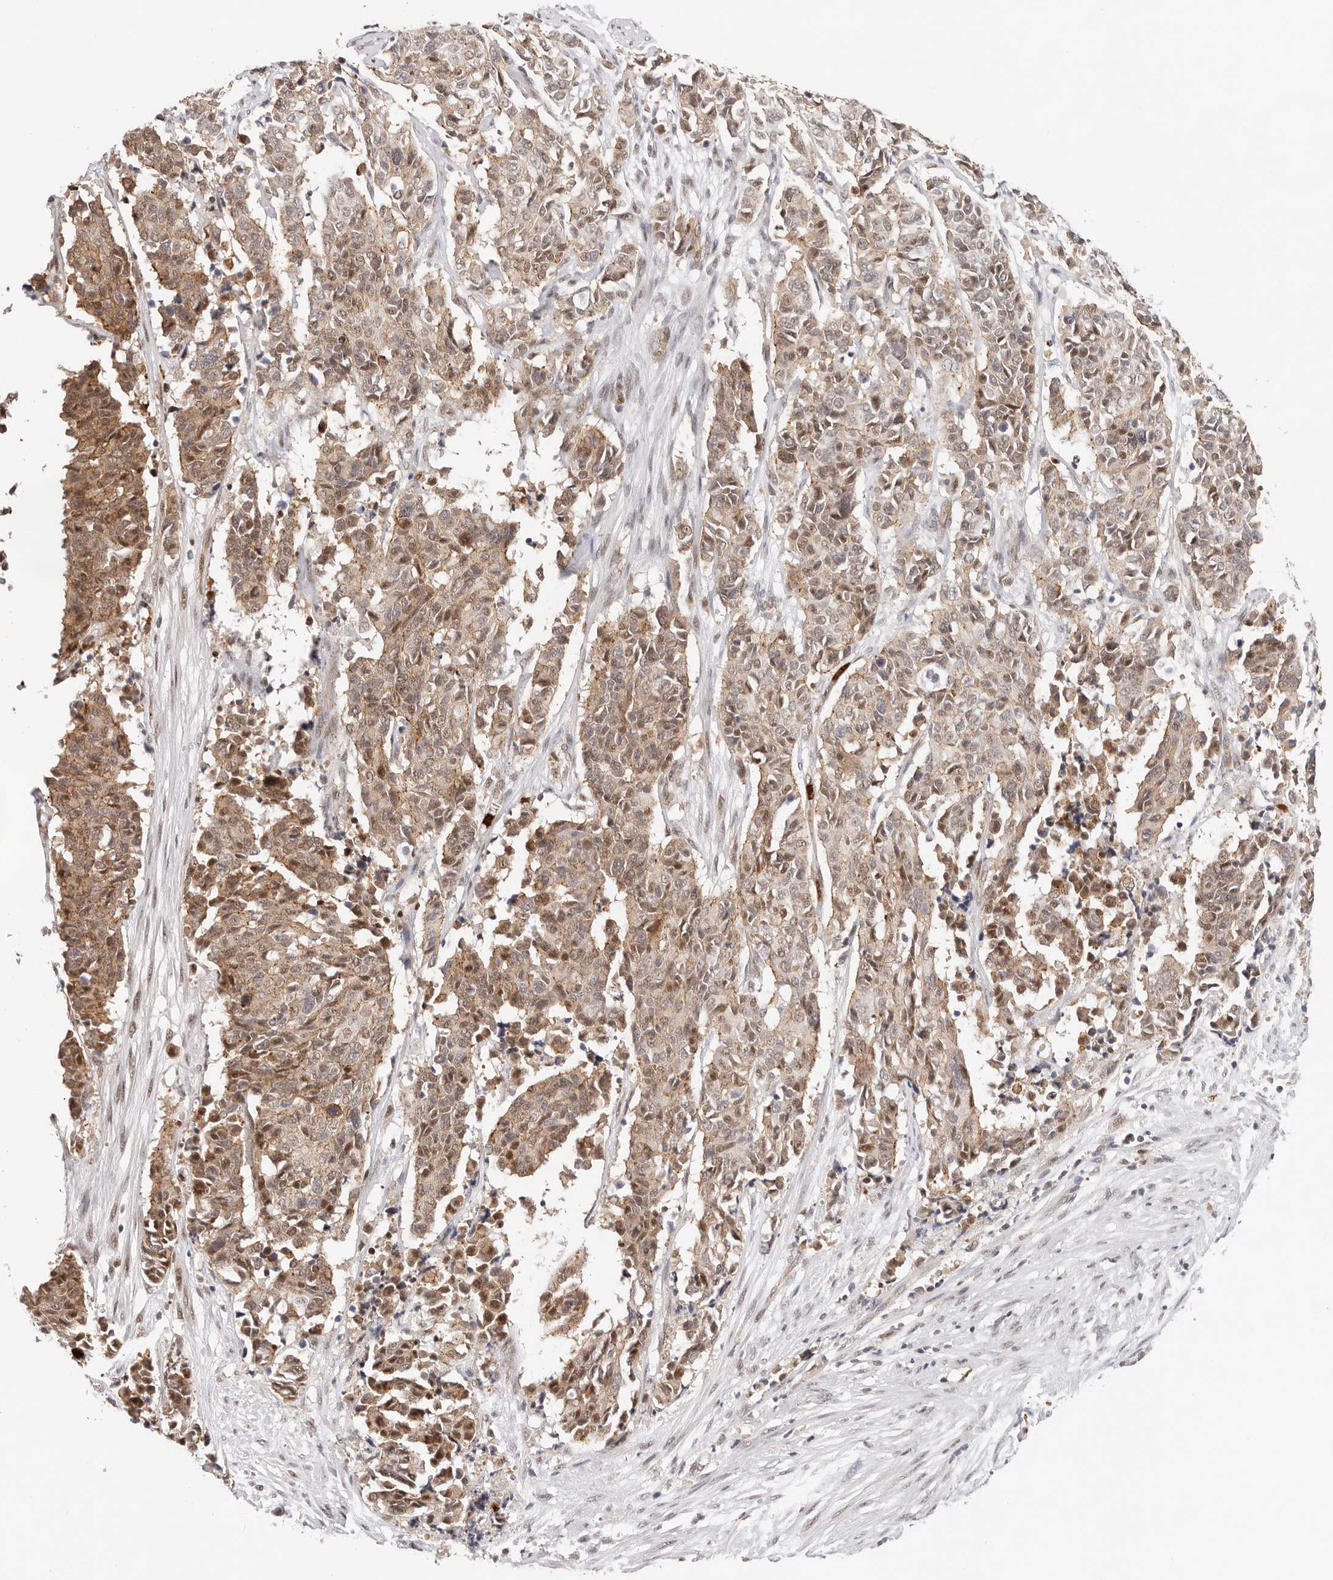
{"staining": {"intensity": "moderate", "quantity": ">75%", "location": "cytoplasmic/membranous,nuclear"}, "tissue": "cervical cancer", "cell_type": "Tumor cells", "image_type": "cancer", "snomed": [{"axis": "morphology", "description": "Normal tissue, NOS"}, {"axis": "morphology", "description": "Squamous cell carcinoma, NOS"}, {"axis": "topography", "description": "Cervix"}], "caption": "Moderate cytoplasmic/membranous and nuclear expression is identified in about >75% of tumor cells in cervical cancer. (DAB (3,3'-diaminobenzidine) = brown stain, brightfield microscopy at high magnification).", "gene": "AFDN", "patient": {"sex": "female", "age": 35}}